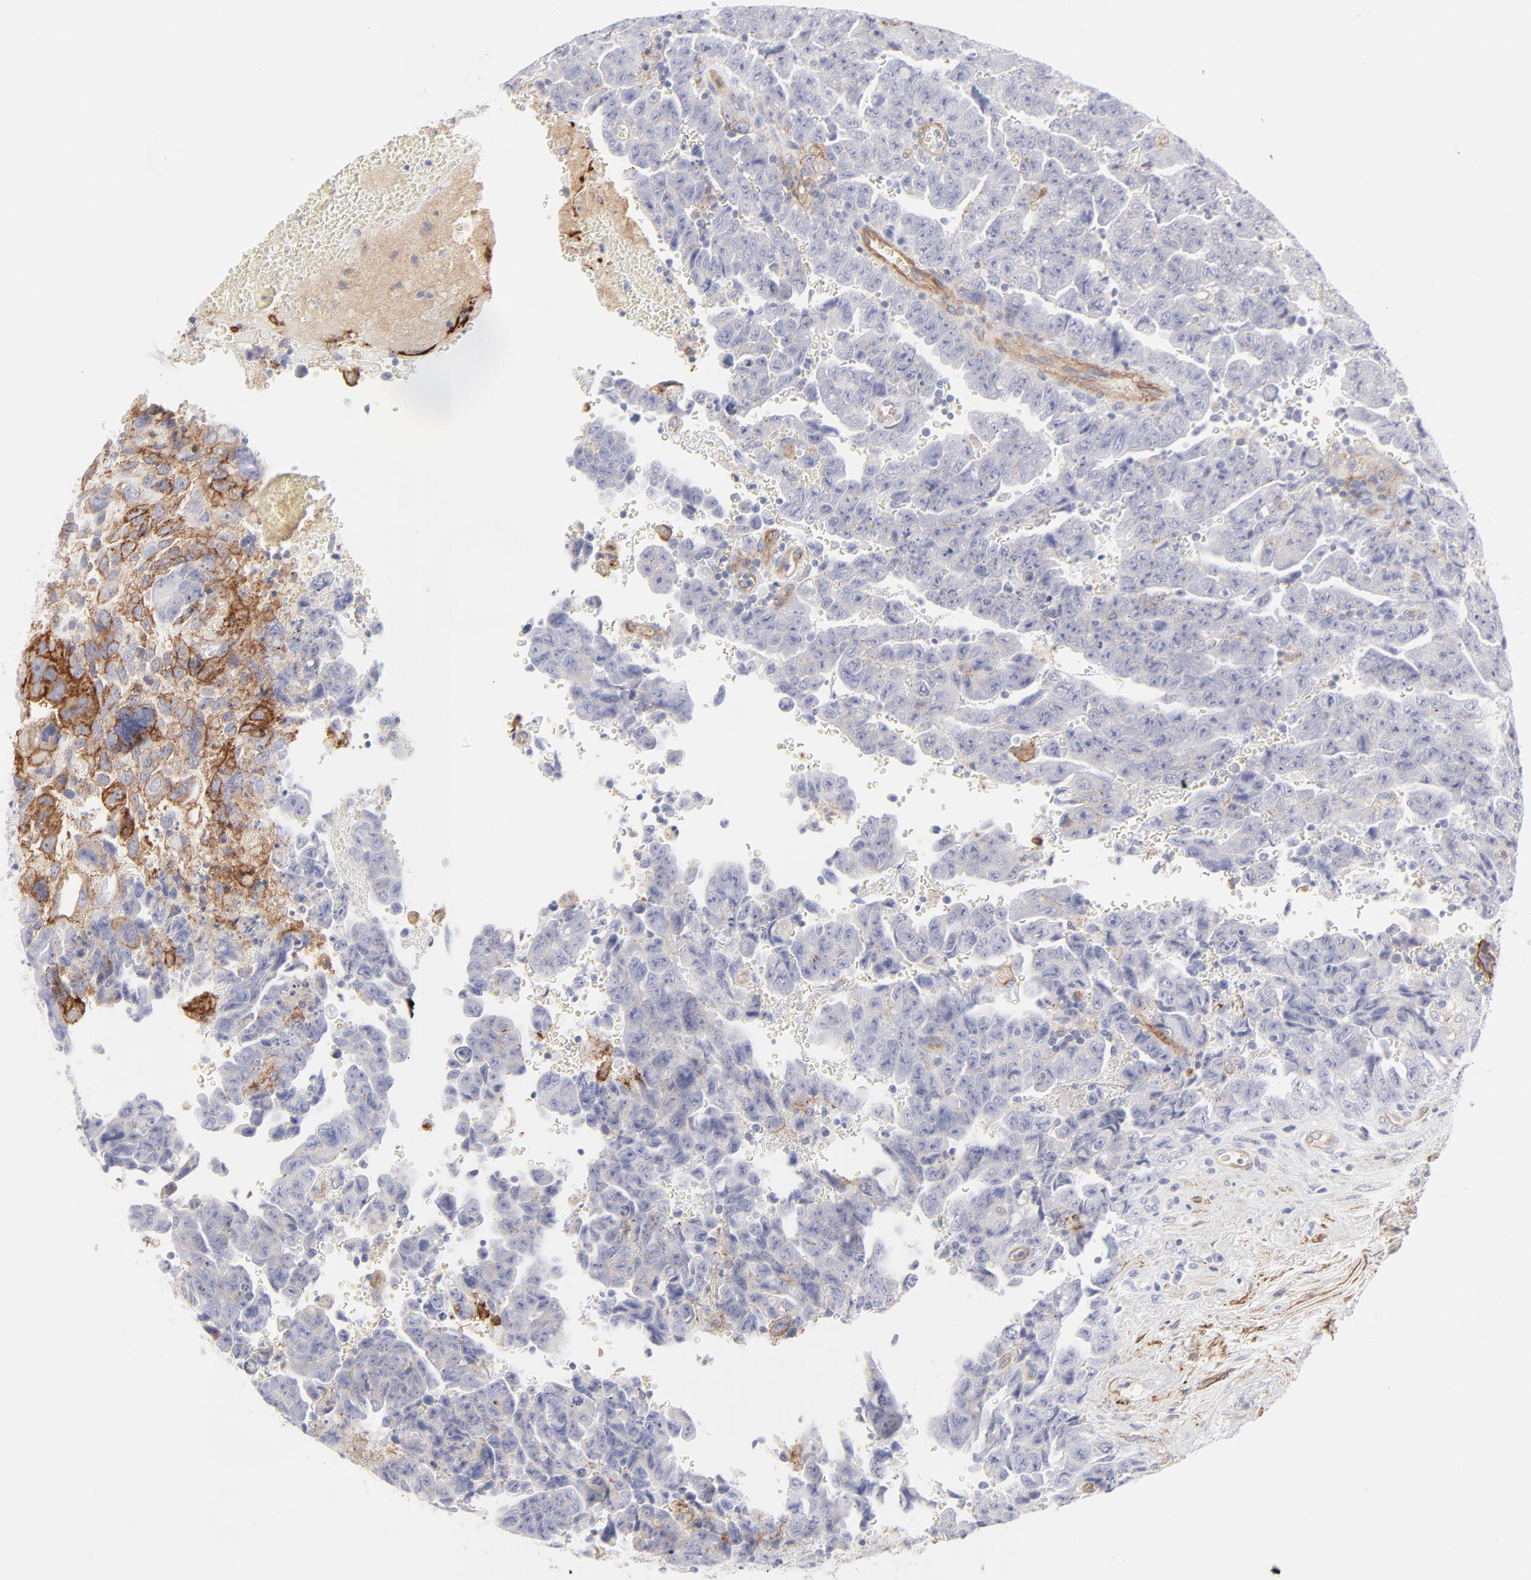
{"staining": {"intensity": "negative", "quantity": "none", "location": "none"}, "tissue": "testis cancer", "cell_type": "Tumor cells", "image_type": "cancer", "snomed": [{"axis": "morphology", "description": "Carcinoma, Embryonal, NOS"}, {"axis": "topography", "description": "Testis"}], "caption": "Tumor cells are negative for brown protein staining in testis cancer.", "gene": "ITGA5", "patient": {"sex": "male", "age": 28}}